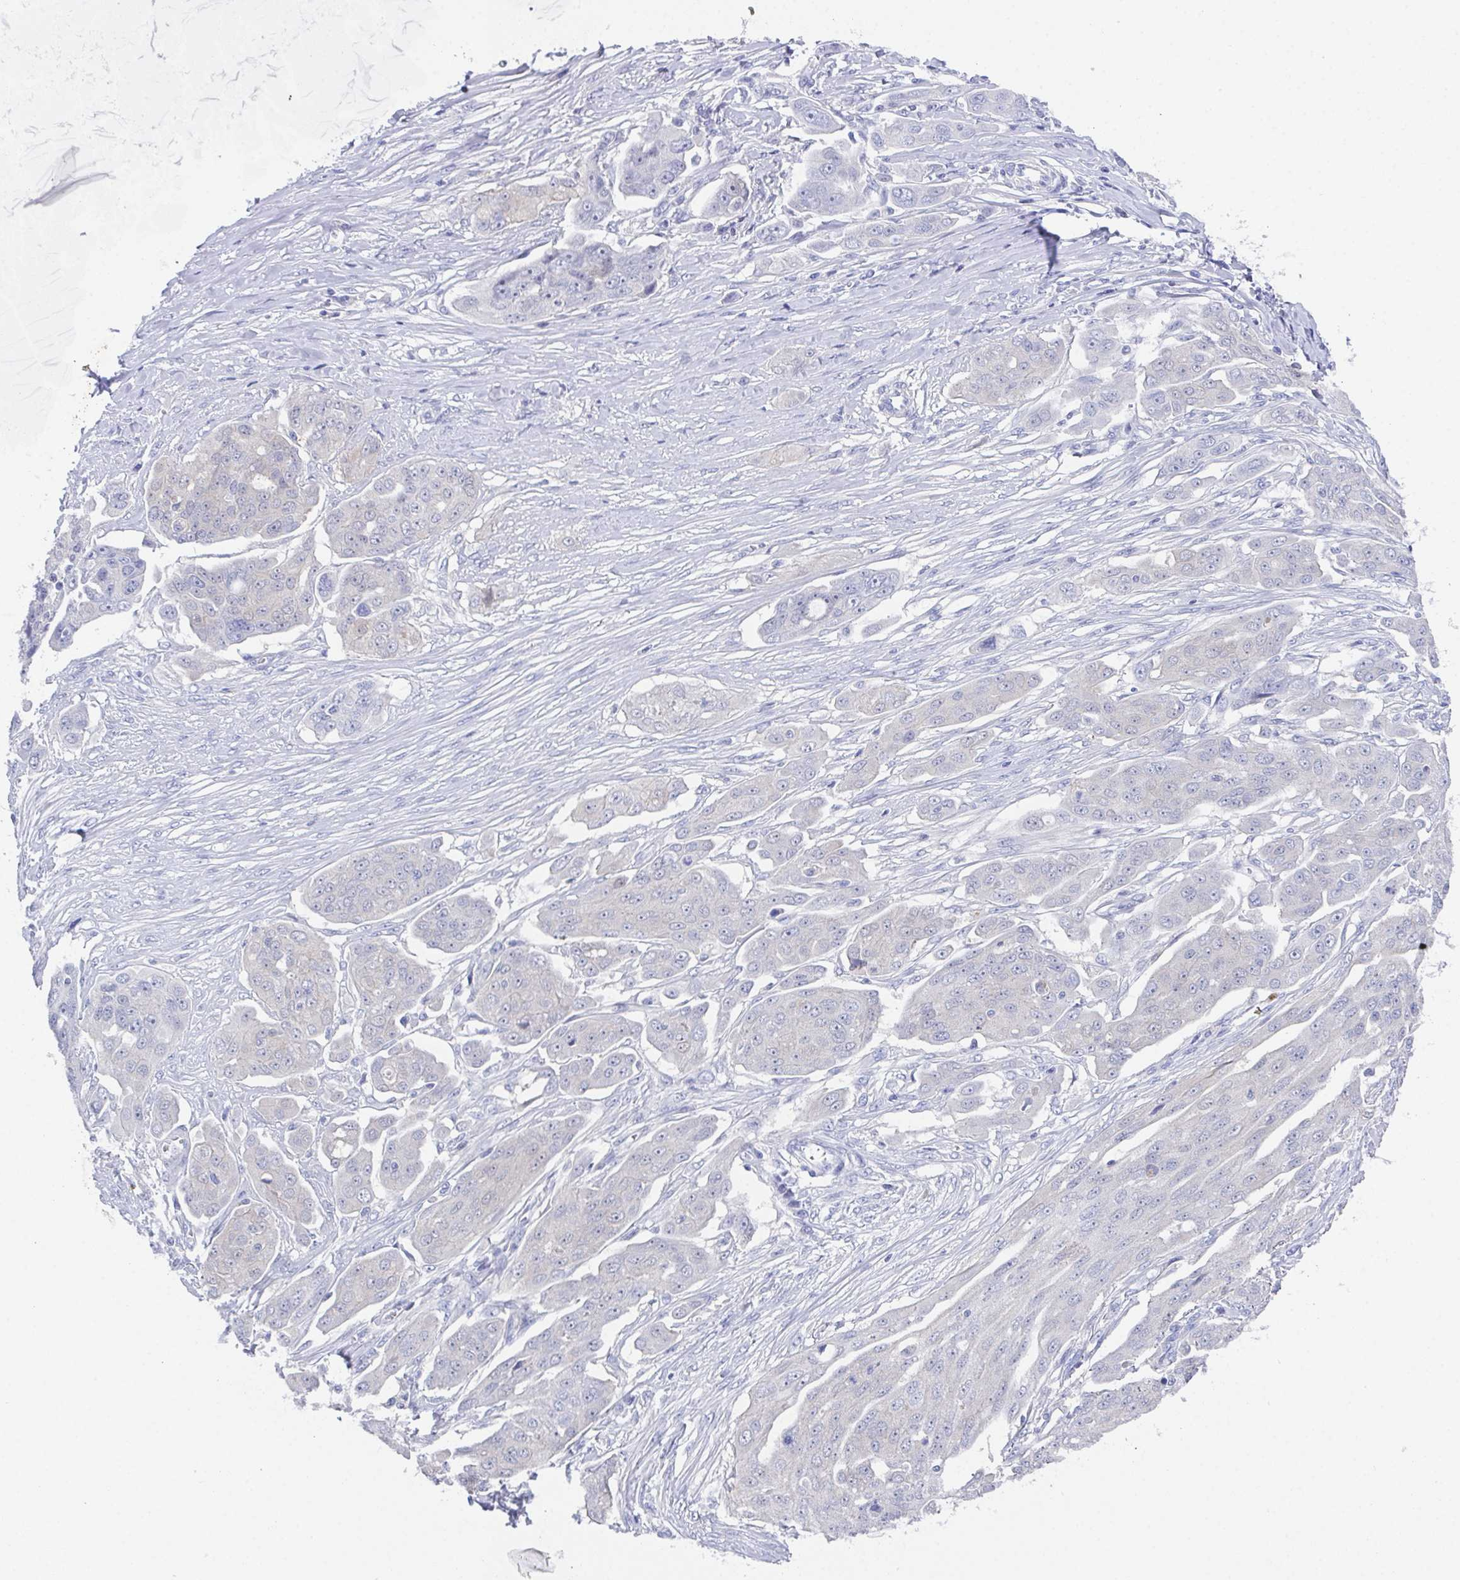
{"staining": {"intensity": "negative", "quantity": "none", "location": "none"}, "tissue": "ovarian cancer", "cell_type": "Tumor cells", "image_type": "cancer", "snomed": [{"axis": "morphology", "description": "Carcinoma, endometroid"}, {"axis": "topography", "description": "Ovary"}], "caption": "Tumor cells show no significant protein staining in endometroid carcinoma (ovarian).", "gene": "SSC4D", "patient": {"sex": "female", "age": 70}}